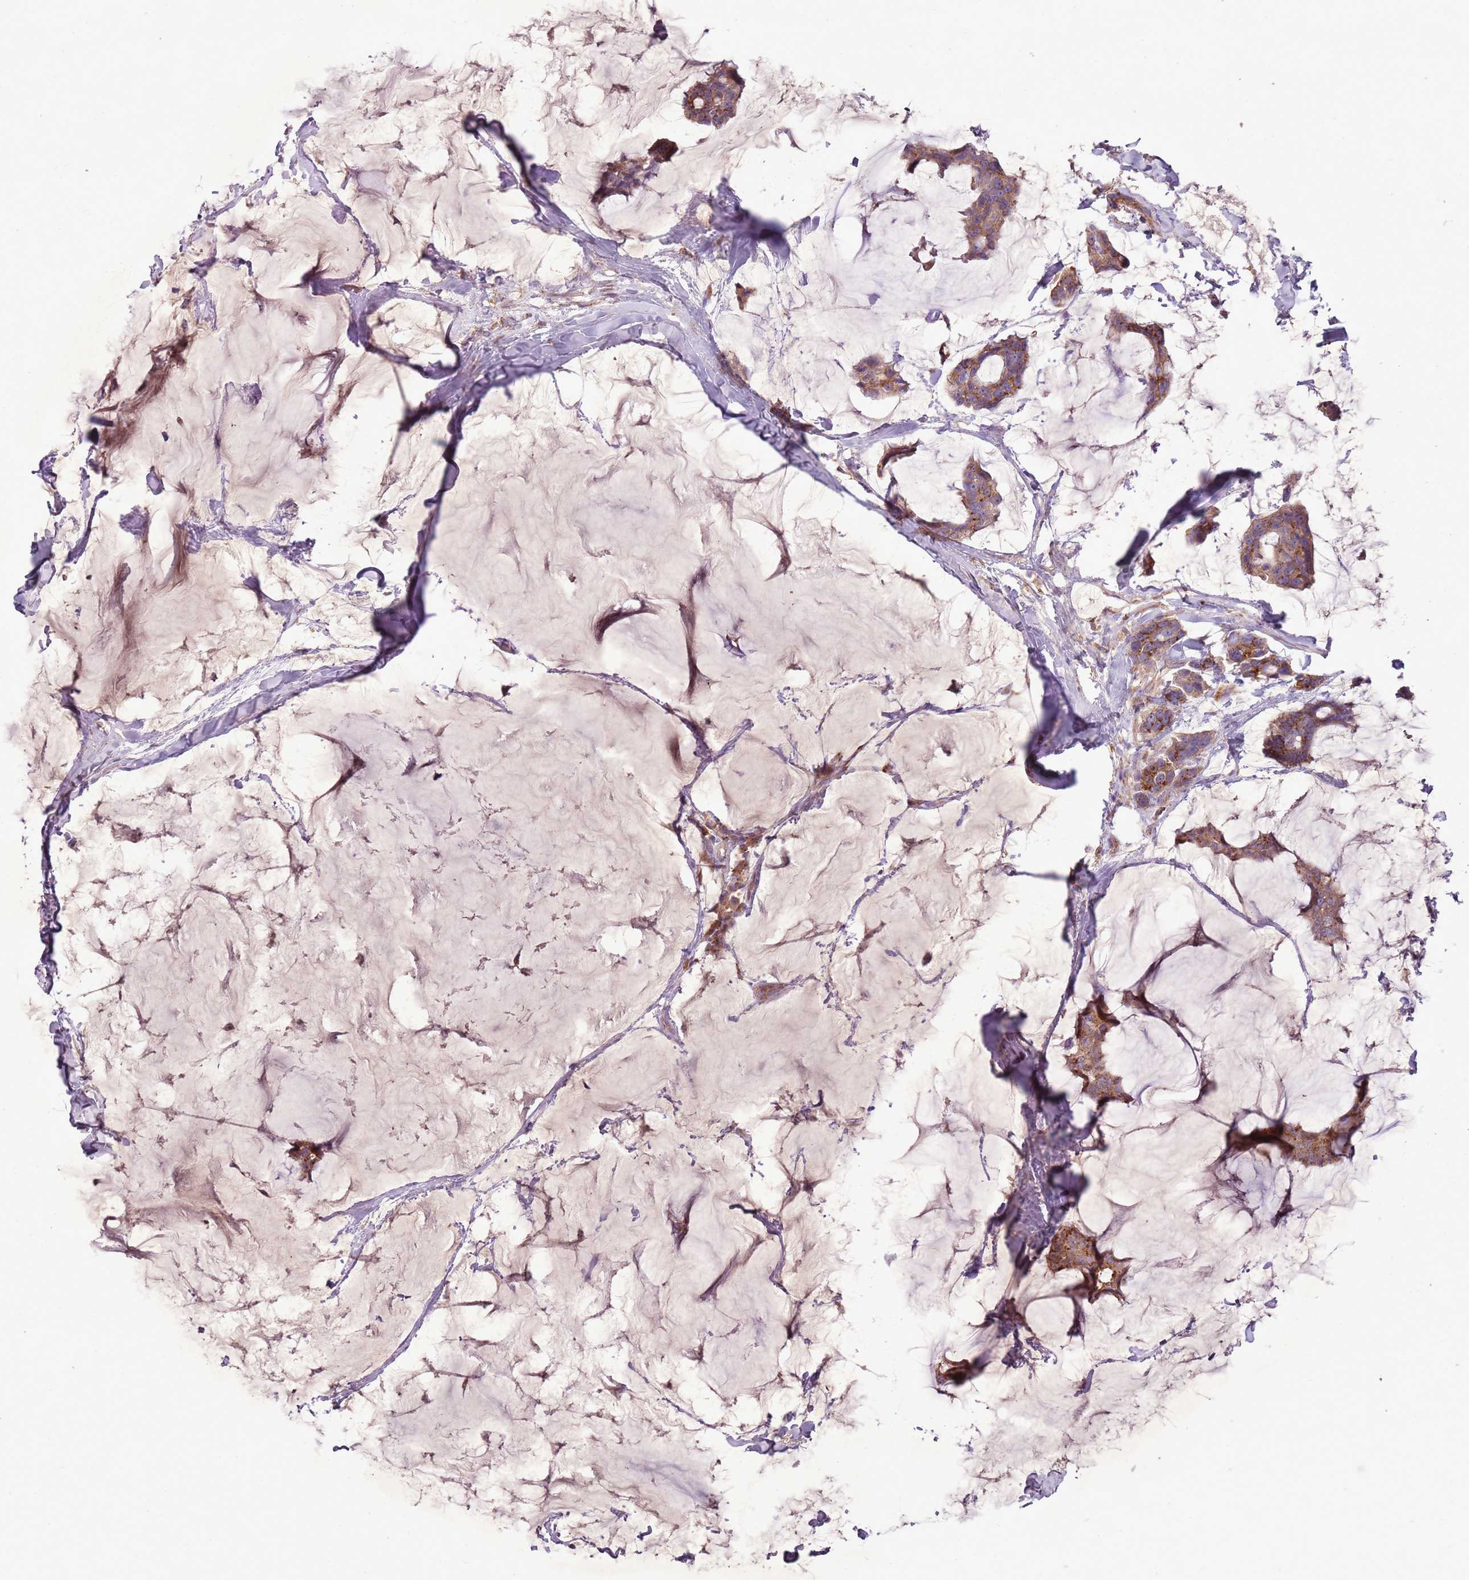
{"staining": {"intensity": "moderate", "quantity": ">75%", "location": "cytoplasmic/membranous"}, "tissue": "breast cancer", "cell_type": "Tumor cells", "image_type": "cancer", "snomed": [{"axis": "morphology", "description": "Duct carcinoma"}, {"axis": "topography", "description": "Breast"}], "caption": "Moderate cytoplasmic/membranous expression for a protein is identified in approximately >75% of tumor cells of invasive ductal carcinoma (breast) using immunohistochemistry (IHC).", "gene": "ANKRD24", "patient": {"sex": "female", "age": 93}}